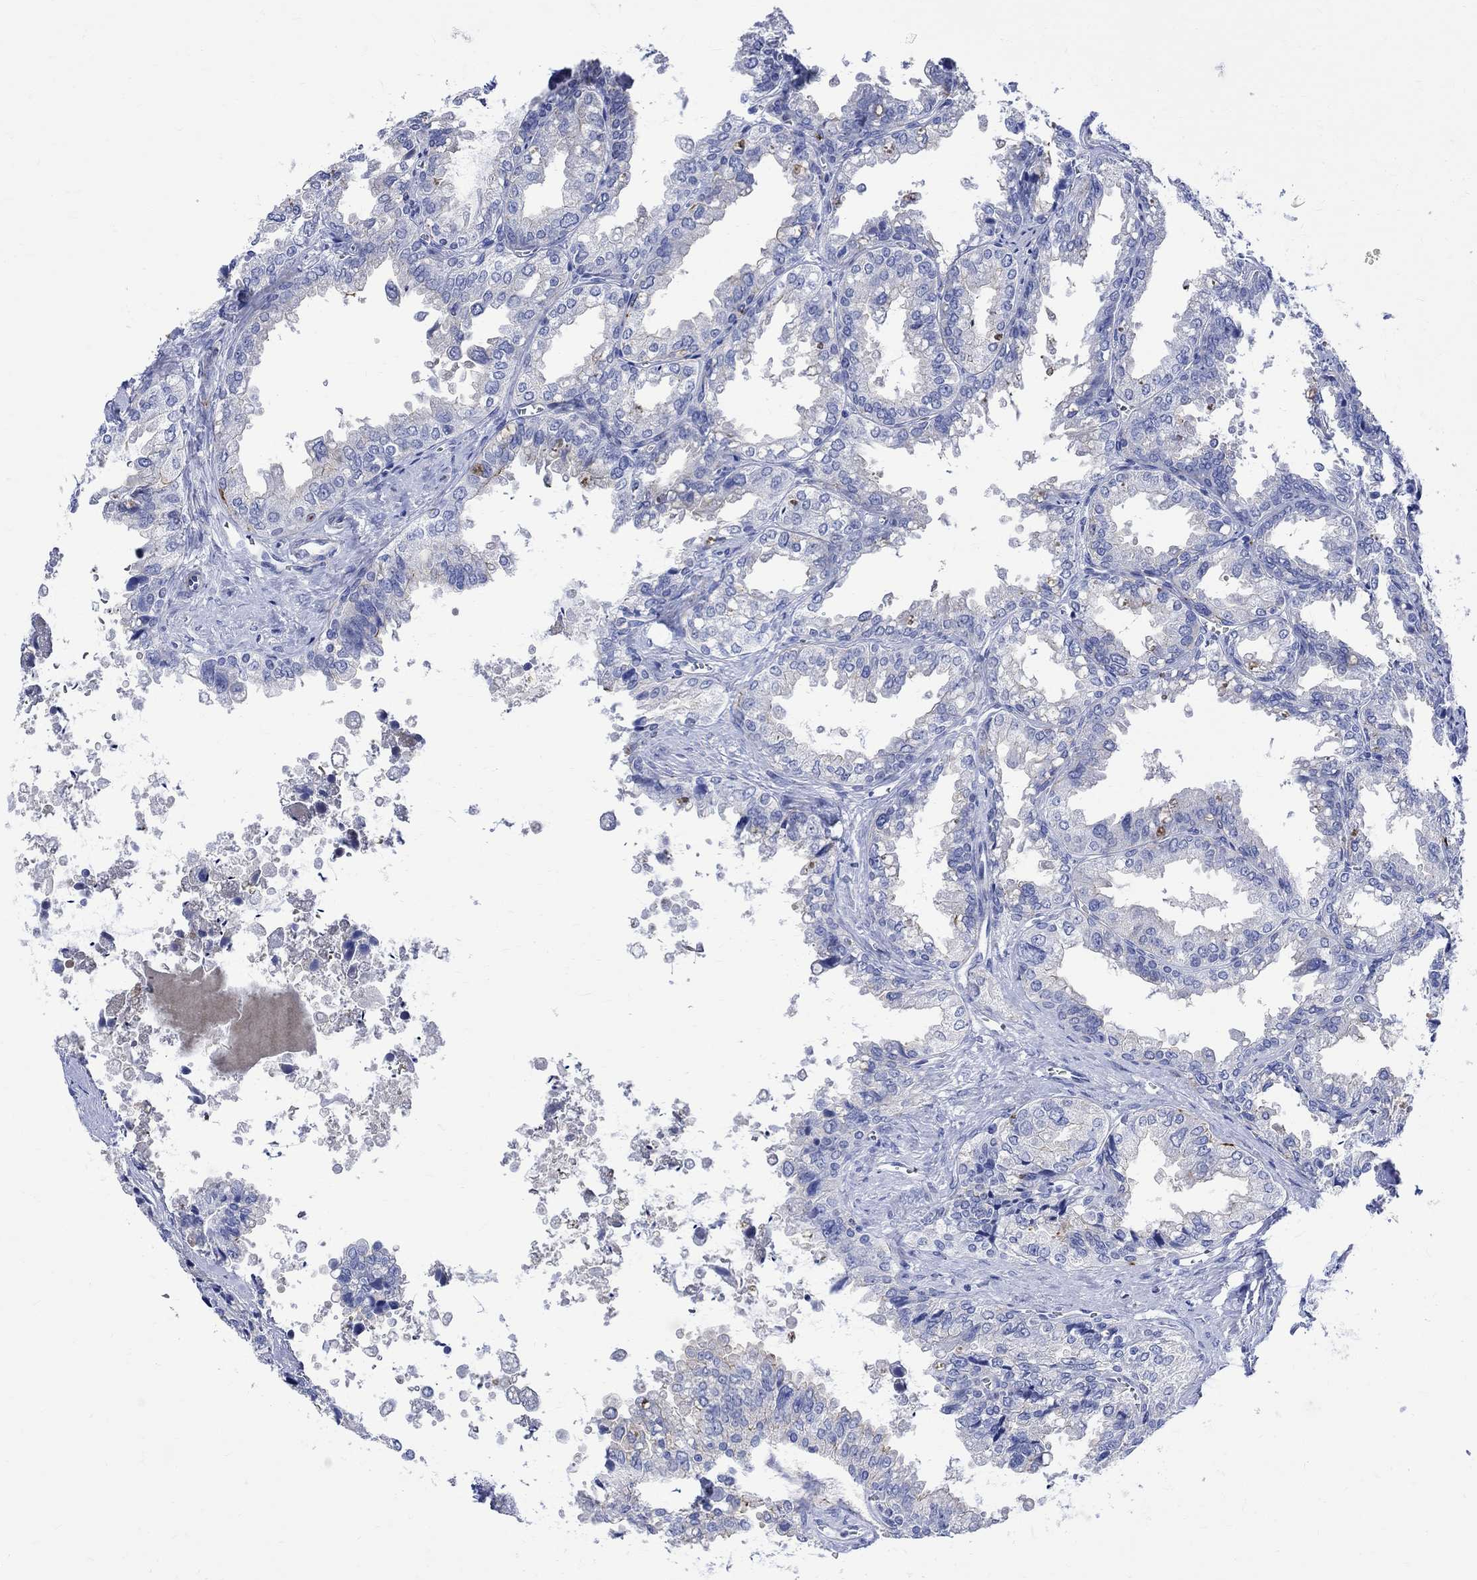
{"staining": {"intensity": "negative", "quantity": "none", "location": "none"}, "tissue": "seminal vesicle", "cell_type": "Glandular cells", "image_type": "normal", "snomed": [{"axis": "morphology", "description": "Normal tissue, NOS"}, {"axis": "topography", "description": "Seminal veicle"}], "caption": "Immunohistochemistry (IHC) of unremarkable seminal vesicle exhibits no staining in glandular cells. (Stains: DAB IHC with hematoxylin counter stain, Microscopy: brightfield microscopy at high magnification).", "gene": "PARVB", "patient": {"sex": "male", "age": 67}}